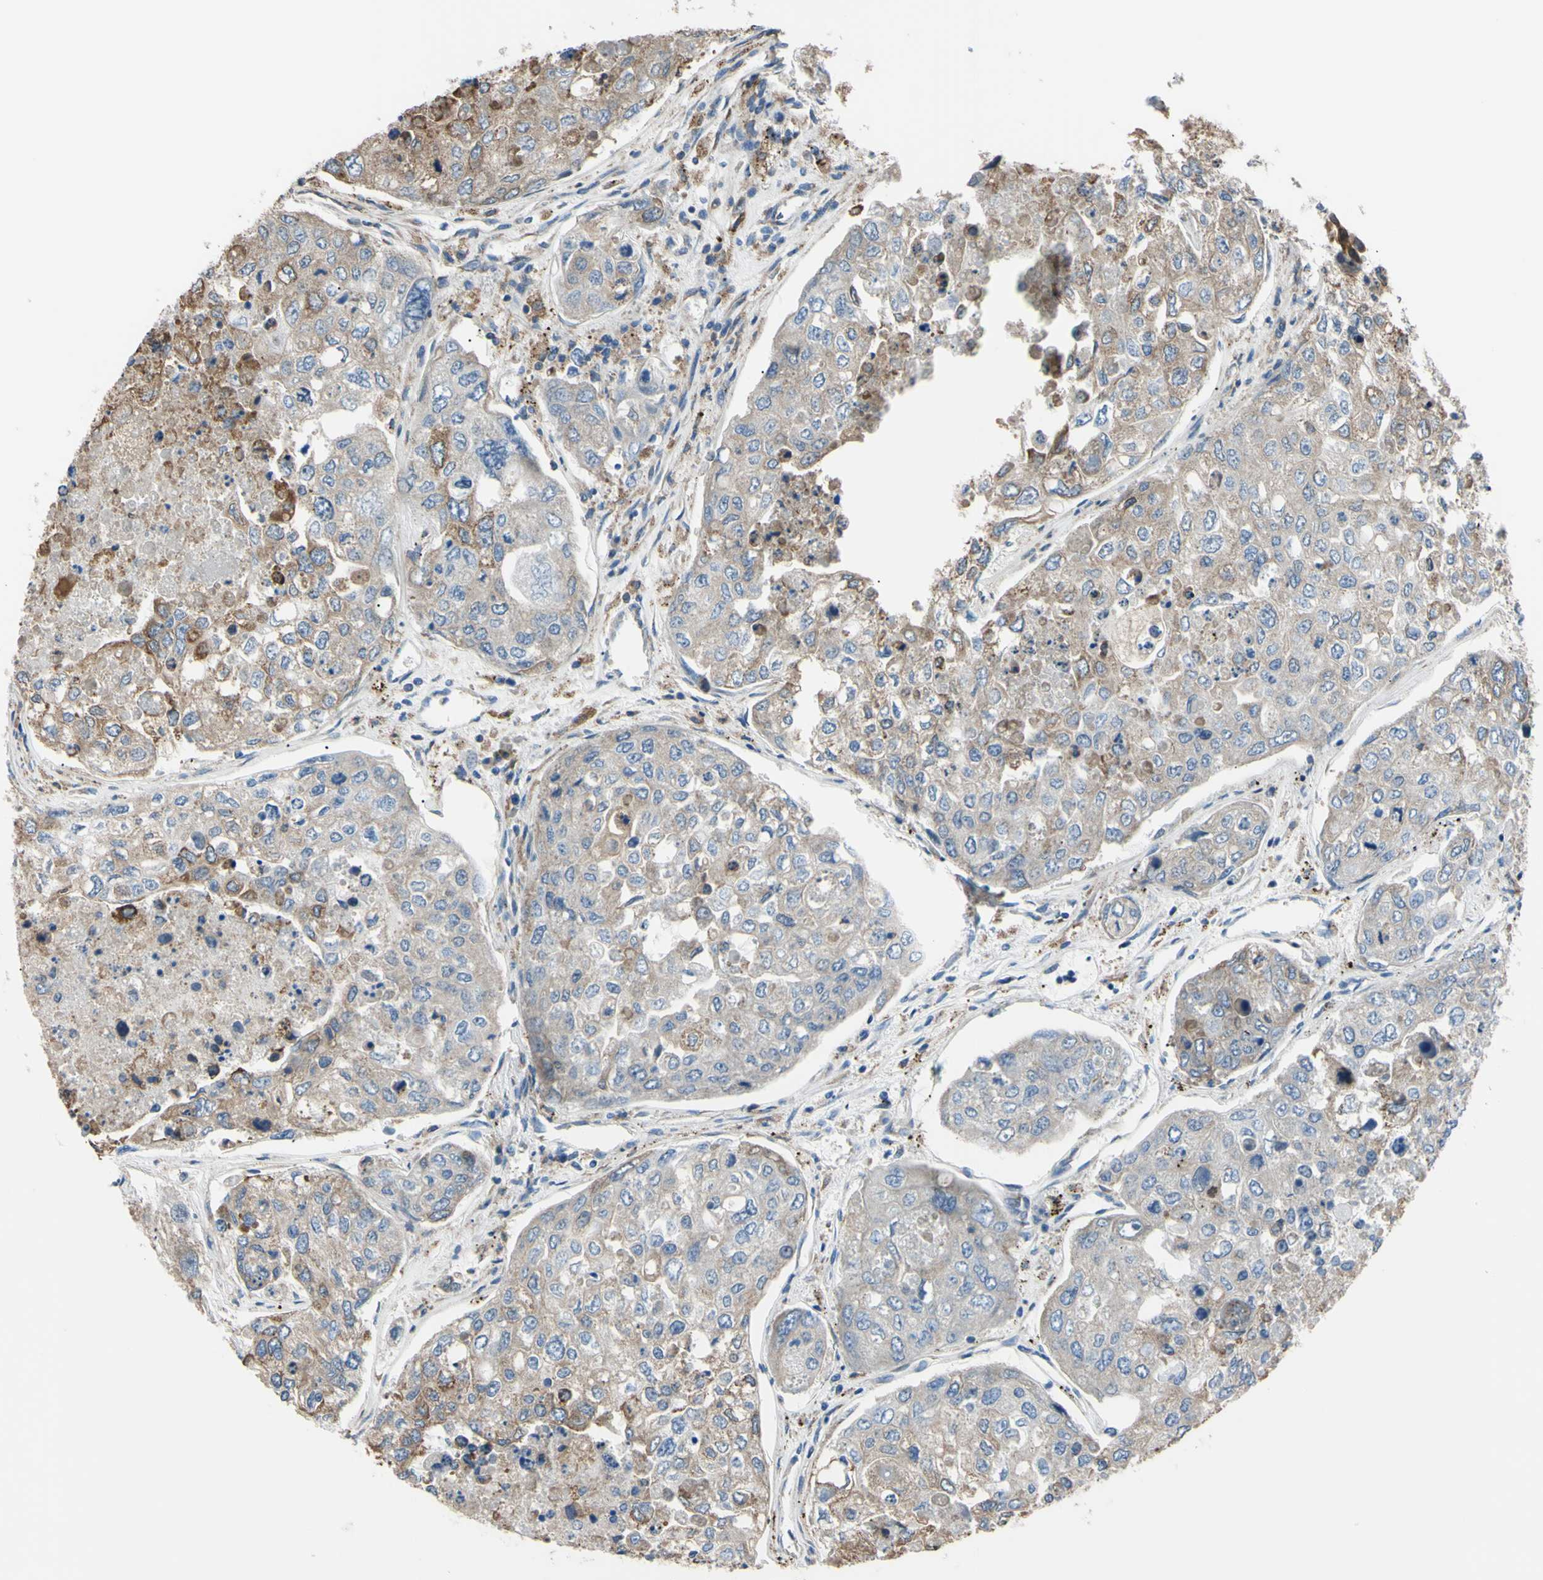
{"staining": {"intensity": "weak", "quantity": ">75%", "location": "cytoplasmic/membranous"}, "tissue": "urothelial cancer", "cell_type": "Tumor cells", "image_type": "cancer", "snomed": [{"axis": "morphology", "description": "Urothelial carcinoma, High grade"}, {"axis": "topography", "description": "Lymph node"}, {"axis": "topography", "description": "Urinary bladder"}], "caption": "Protein staining exhibits weak cytoplasmic/membranous positivity in about >75% of tumor cells in urothelial cancer. (Stains: DAB (3,3'-diaminobenzidine) in brown, nuclei in blue, Microscopy: brightfield microscopy at high magnification).", "gene": "BMF", "patient": {"sex": "male", "age": 51}}